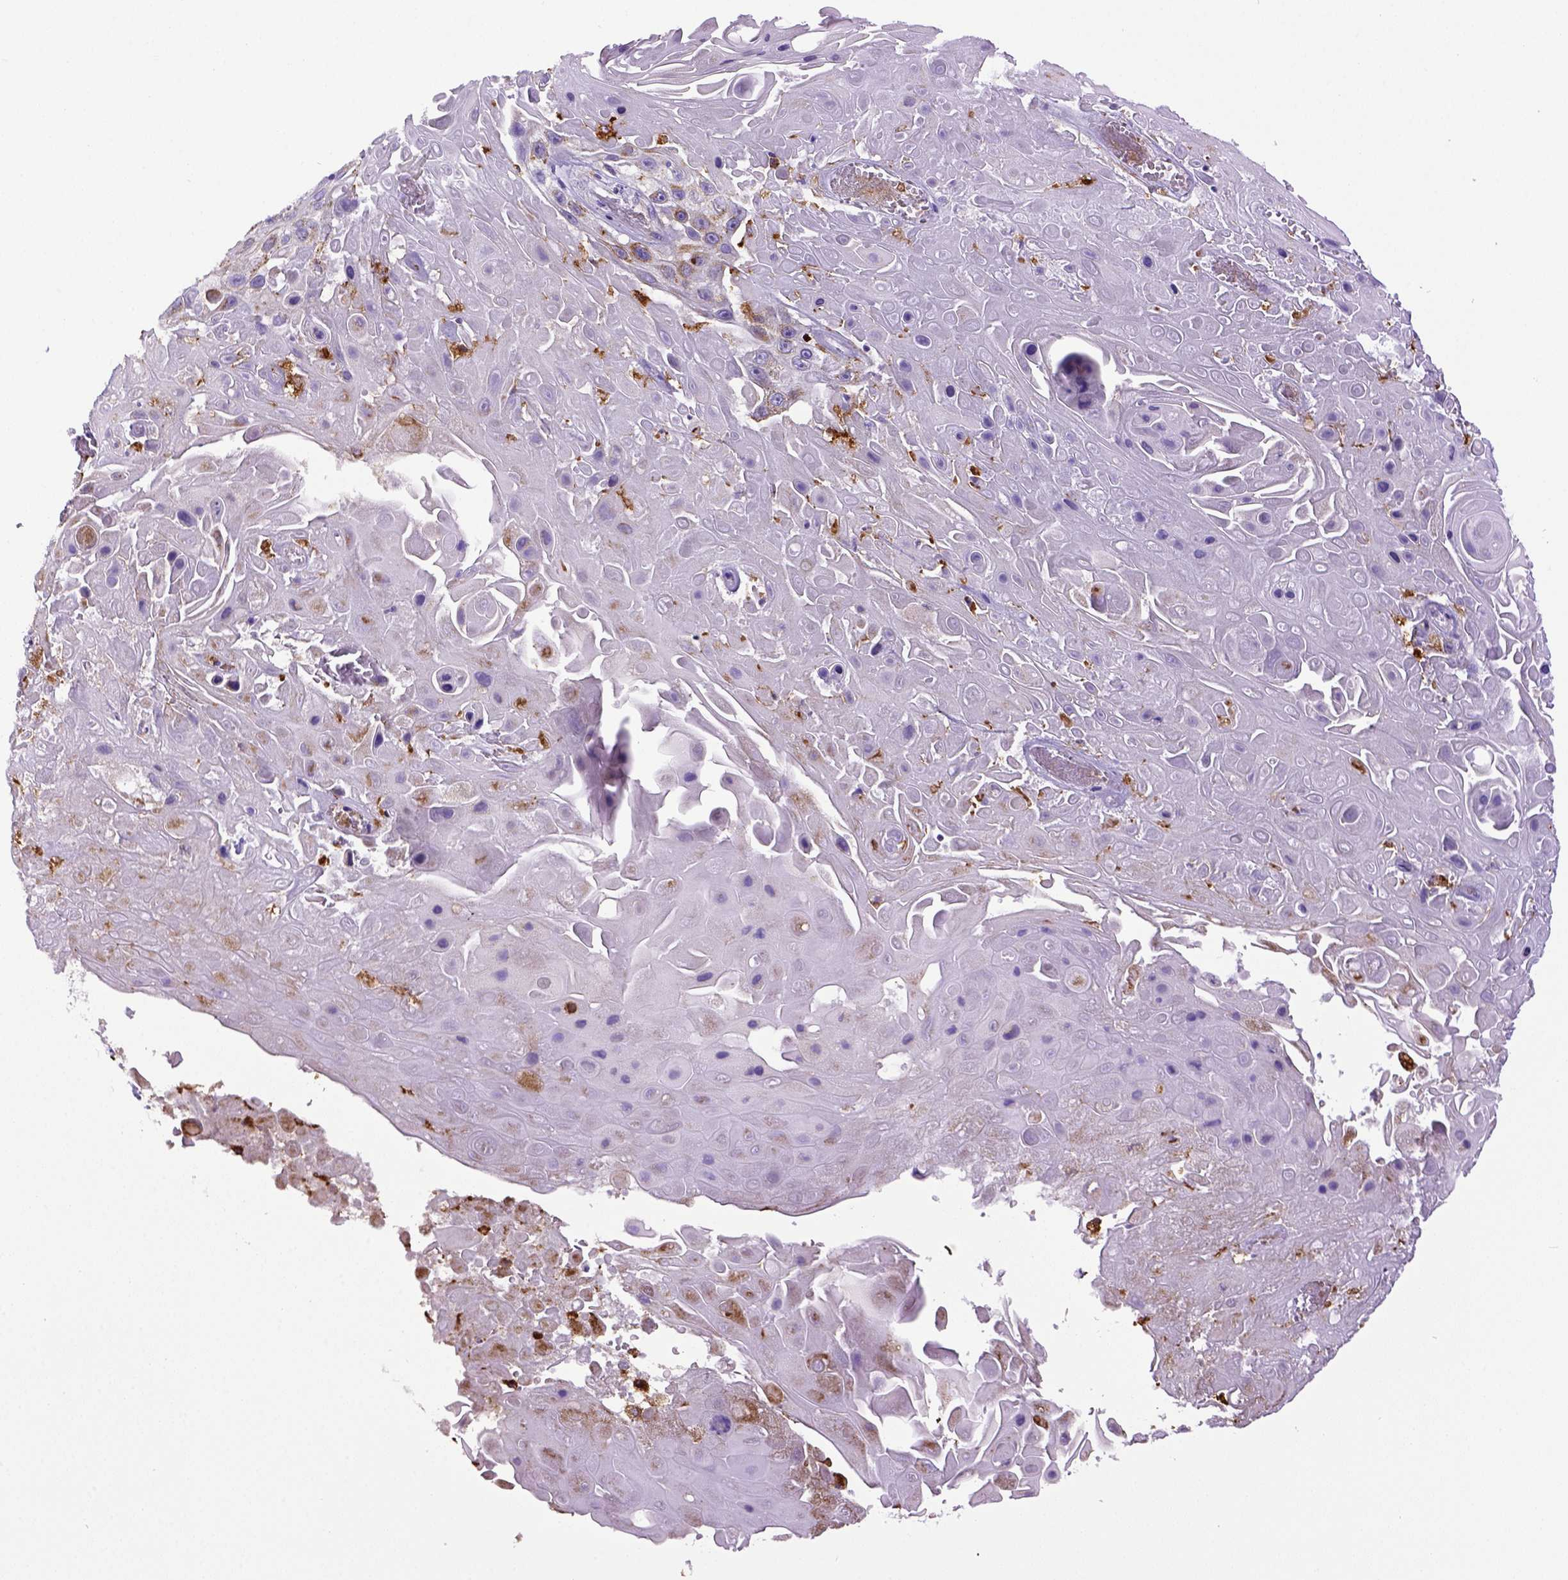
{"staining": {"intensity": "negative", "quantity": "none", "location": "none"}, "tissue": "skin cancer", "cell_type": "Tumor cells", "image_type": "cancer", "snomed": [{"axis": "morphology", "description": "Squamous cell carcinoma, NOS"}, {"axis": "topography", "description": "Skin"}], "caption": "A high-resolution micrograph shows immunohistochemistry staining of skin cancer (squamous cell carcinoma), which shows no significant expression in tumor cells.", "gene": "CD68", "patient": {"sex": "male", "age": 82}}